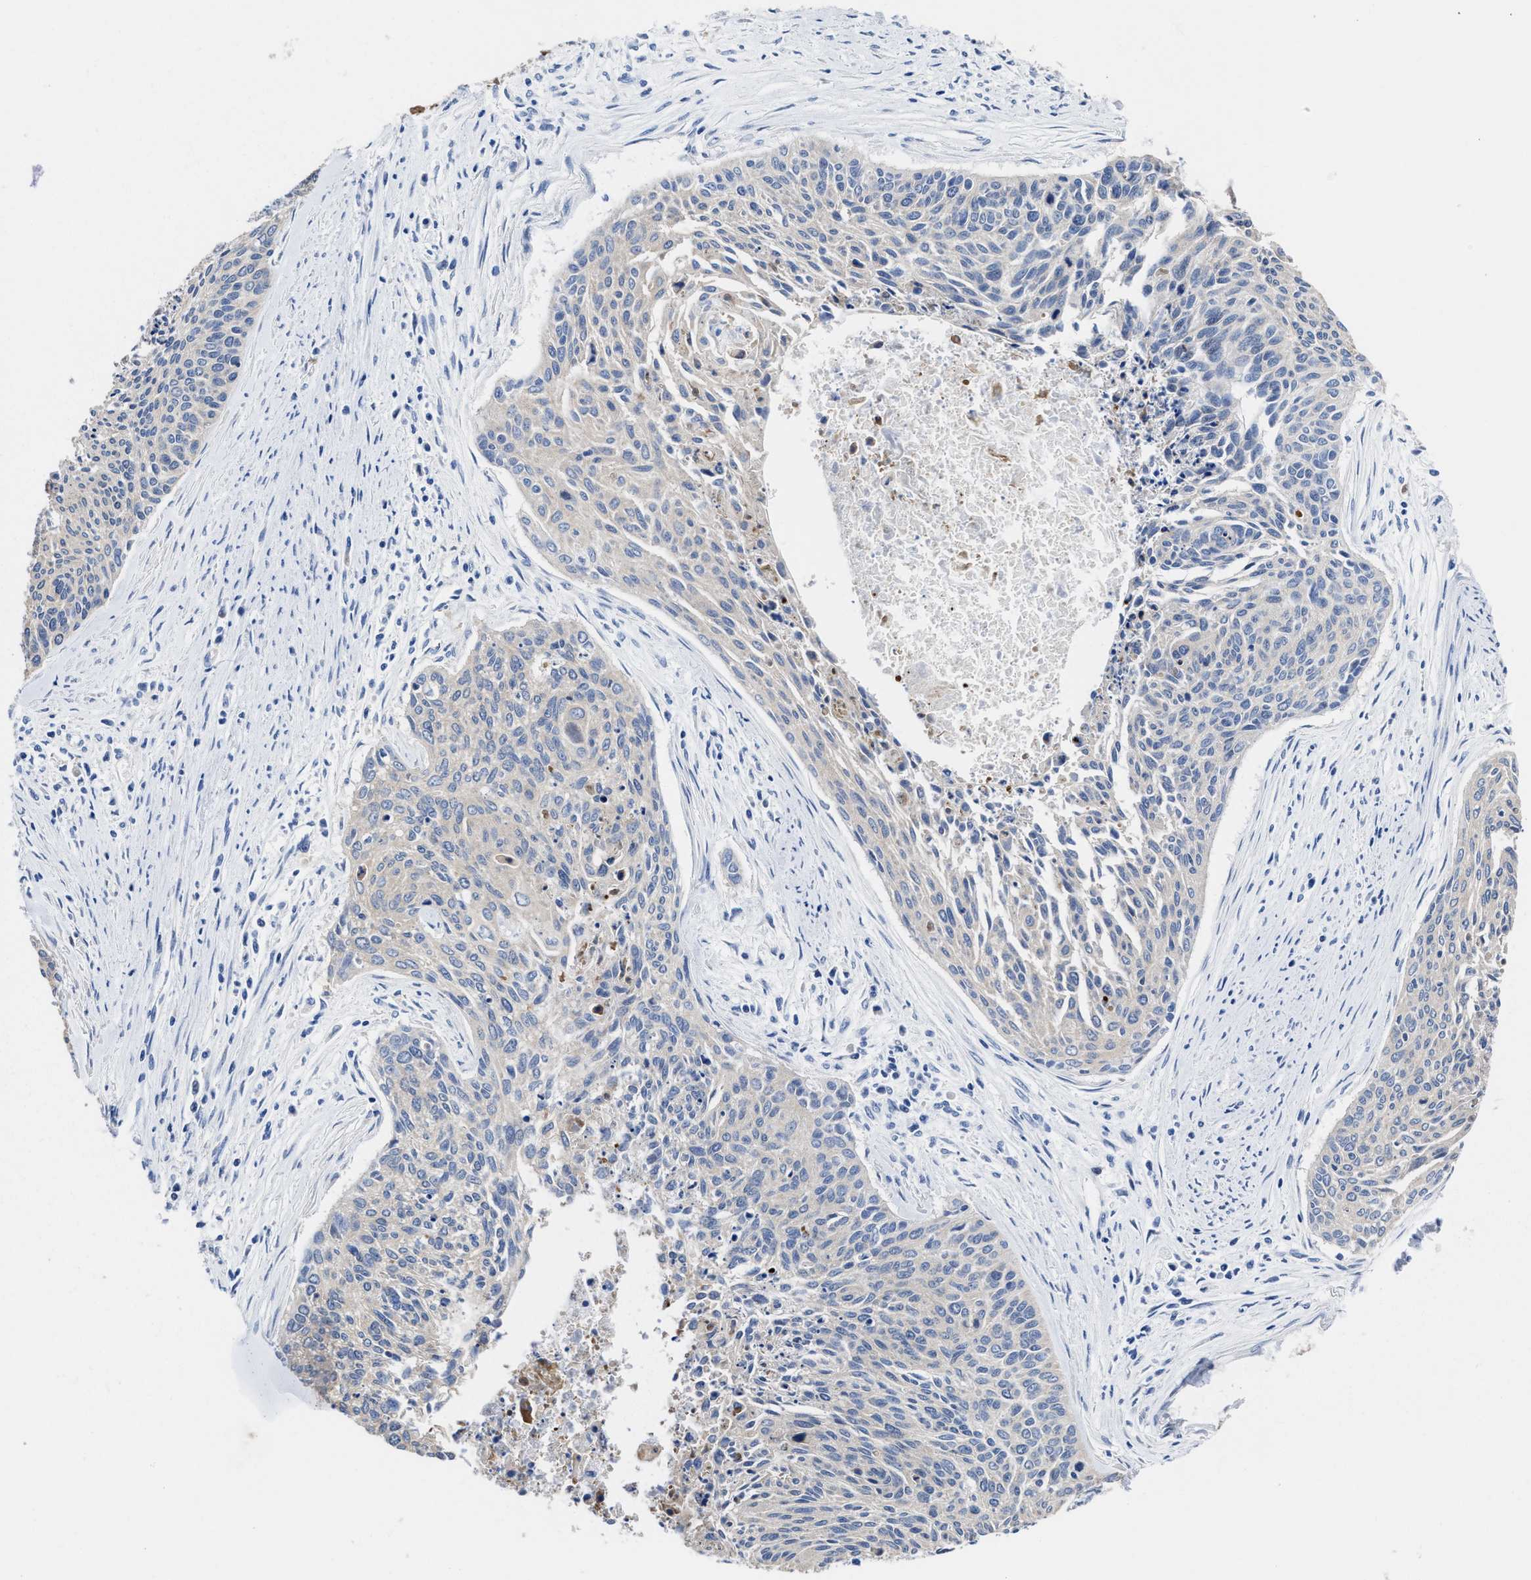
{"staining": {"intensity": "negative", "quantity": "none", "location": "none"}, "tissue": "cervical cancer", "cell_type": "Tumor cells", "image_type": "cancer", "snomed": [{"axis": "morphology", "description": "Squamous cell carcinoma, NOS"}, {"axis": "topography", "description": "Cervix"}], "caption": "This is an immunohistochemistry photomicrograph of human squamous cell carcinoma (cervical). There is no staining in tumor cells.", "gene": "HOOK1", "patient": {"sex": "female", "age": 55}}